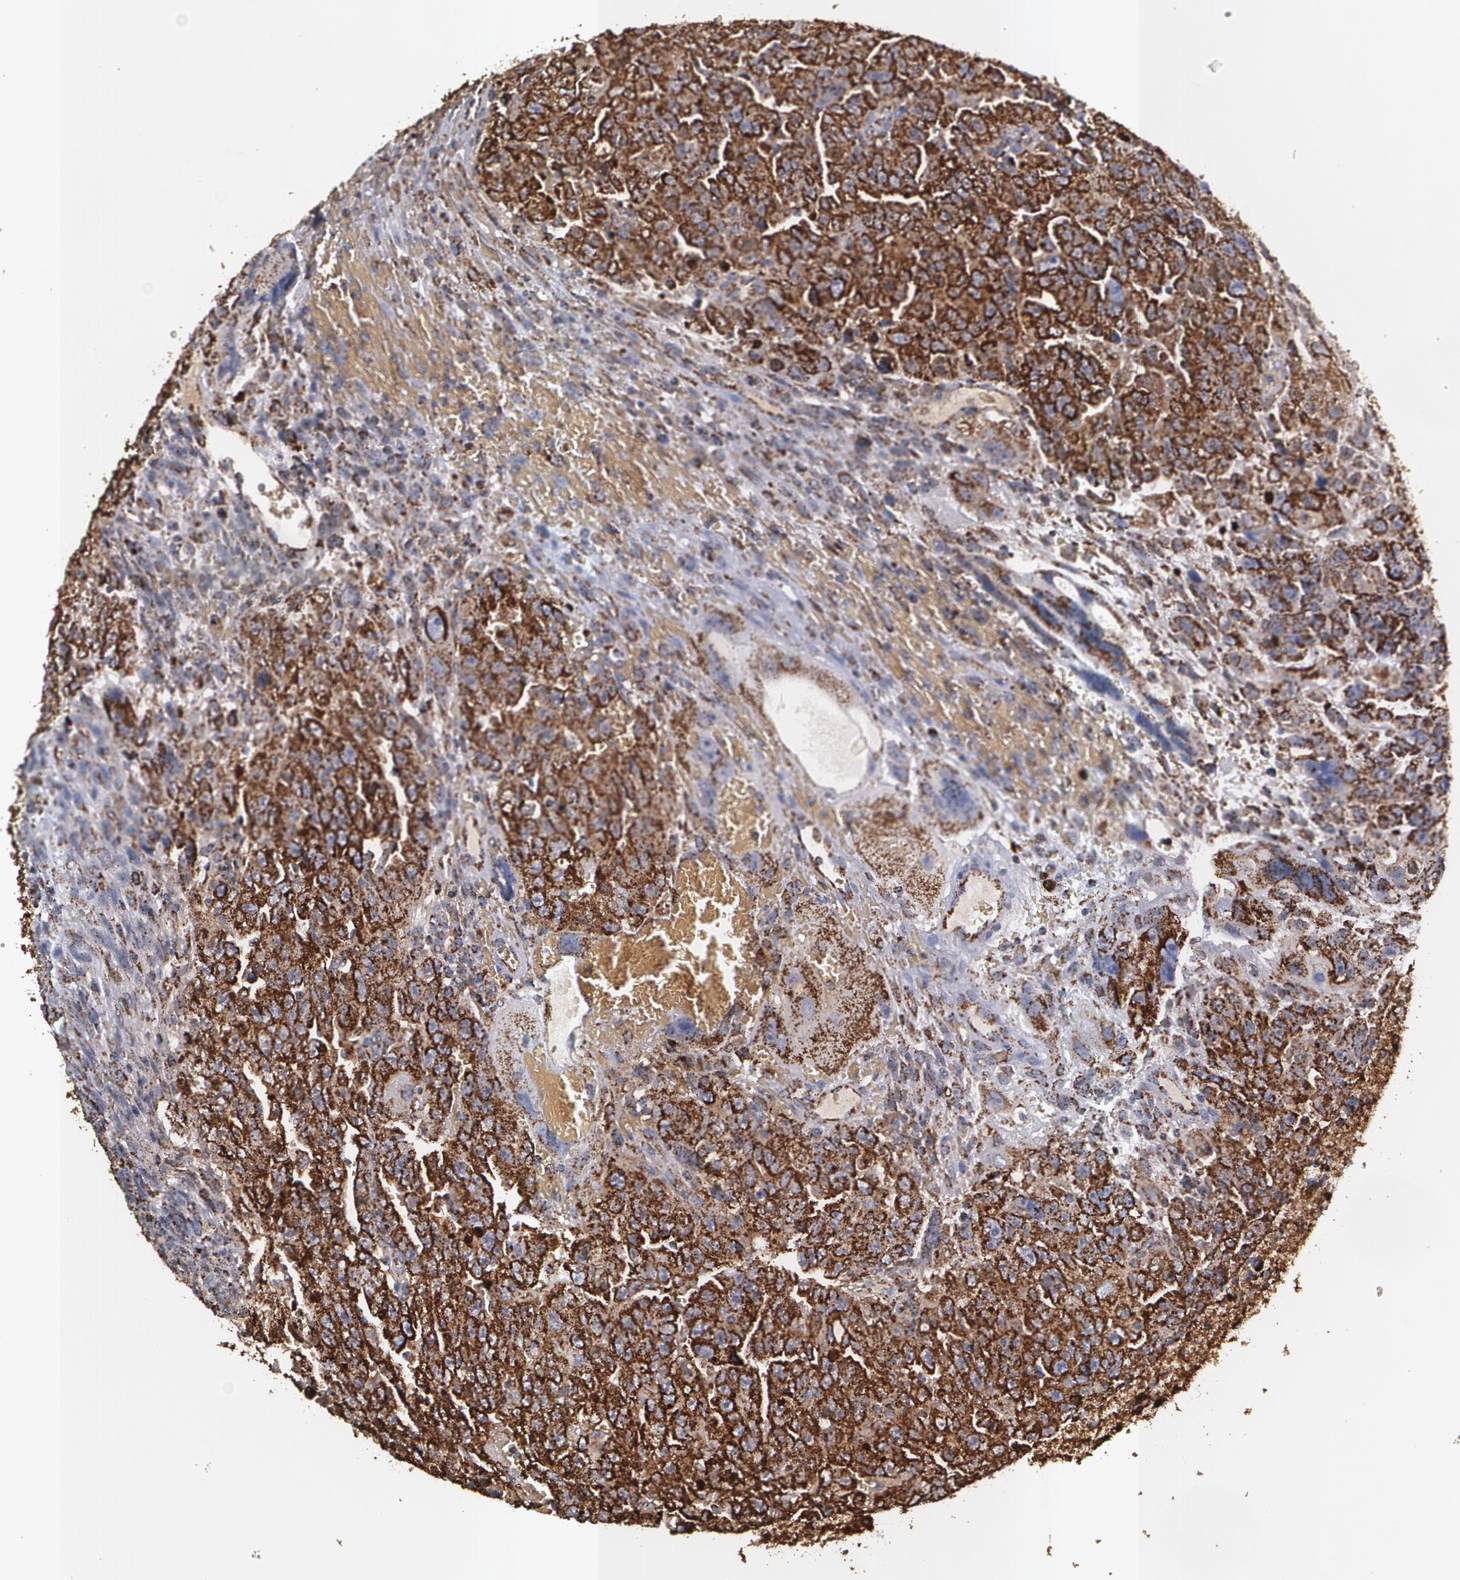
{"staining": {"intensity": "strong", "quantity": ">75%", "location": "cytoplasmic/membranous"}, "tissue": "testis cancer", "cell_type": "Tumor cells", "image_type": "cancer", "snomed": [{"axis": "morphology", "description": "Carcinoma, Embryonal, NOS"}, {"axis": "topography", "description": "Testis"}], "caption": "Human testis embryonal carcinoma stained with a brown dye displays strong cytoplasmic/membranous positive staining in about >75% of tumor cells.", "gene": "HSPD1", "patient": {"sex": "male", "age": 28}}